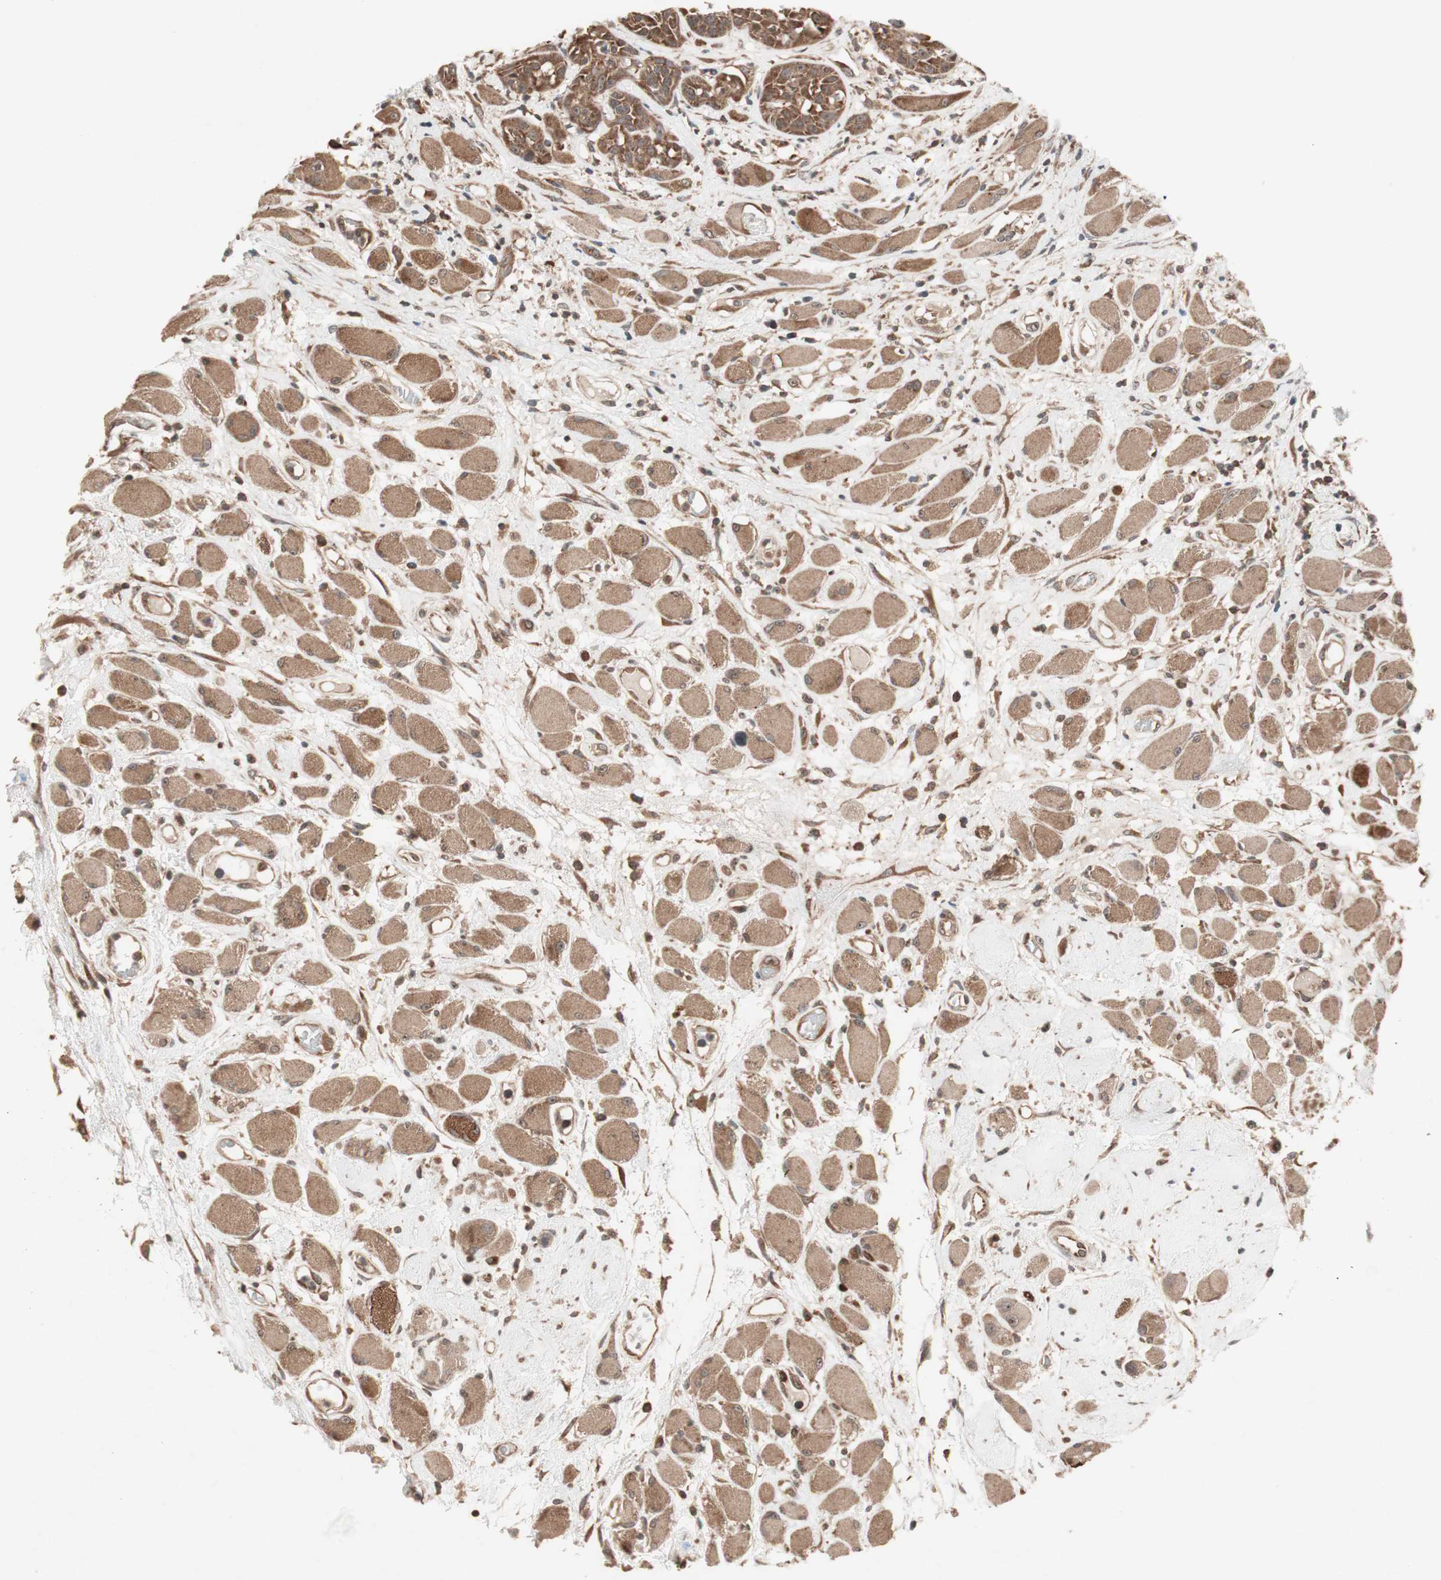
{"staining": {"intensity": "moderate", "quantity": ">75%", "location": "cytoplasmic/membranous"}, "tissue": "head and neck cancer", "cell_type": "Tumor cells", "image_type": "cancer", "snomed": [{"axis": "morphology", "description": "Squamous cell carcinoma, NOS"}, {"axis": "topography", "description": "Head-Neck"}], "caption": "Head and neck cancer (squamous cell carcinoma) stained with IHC displays moderate cytoplasmic/membranous positivity in about >75% of tumor cells.", "gene": "FBXO5", "patient": {"sex": "male", "age": 62}}